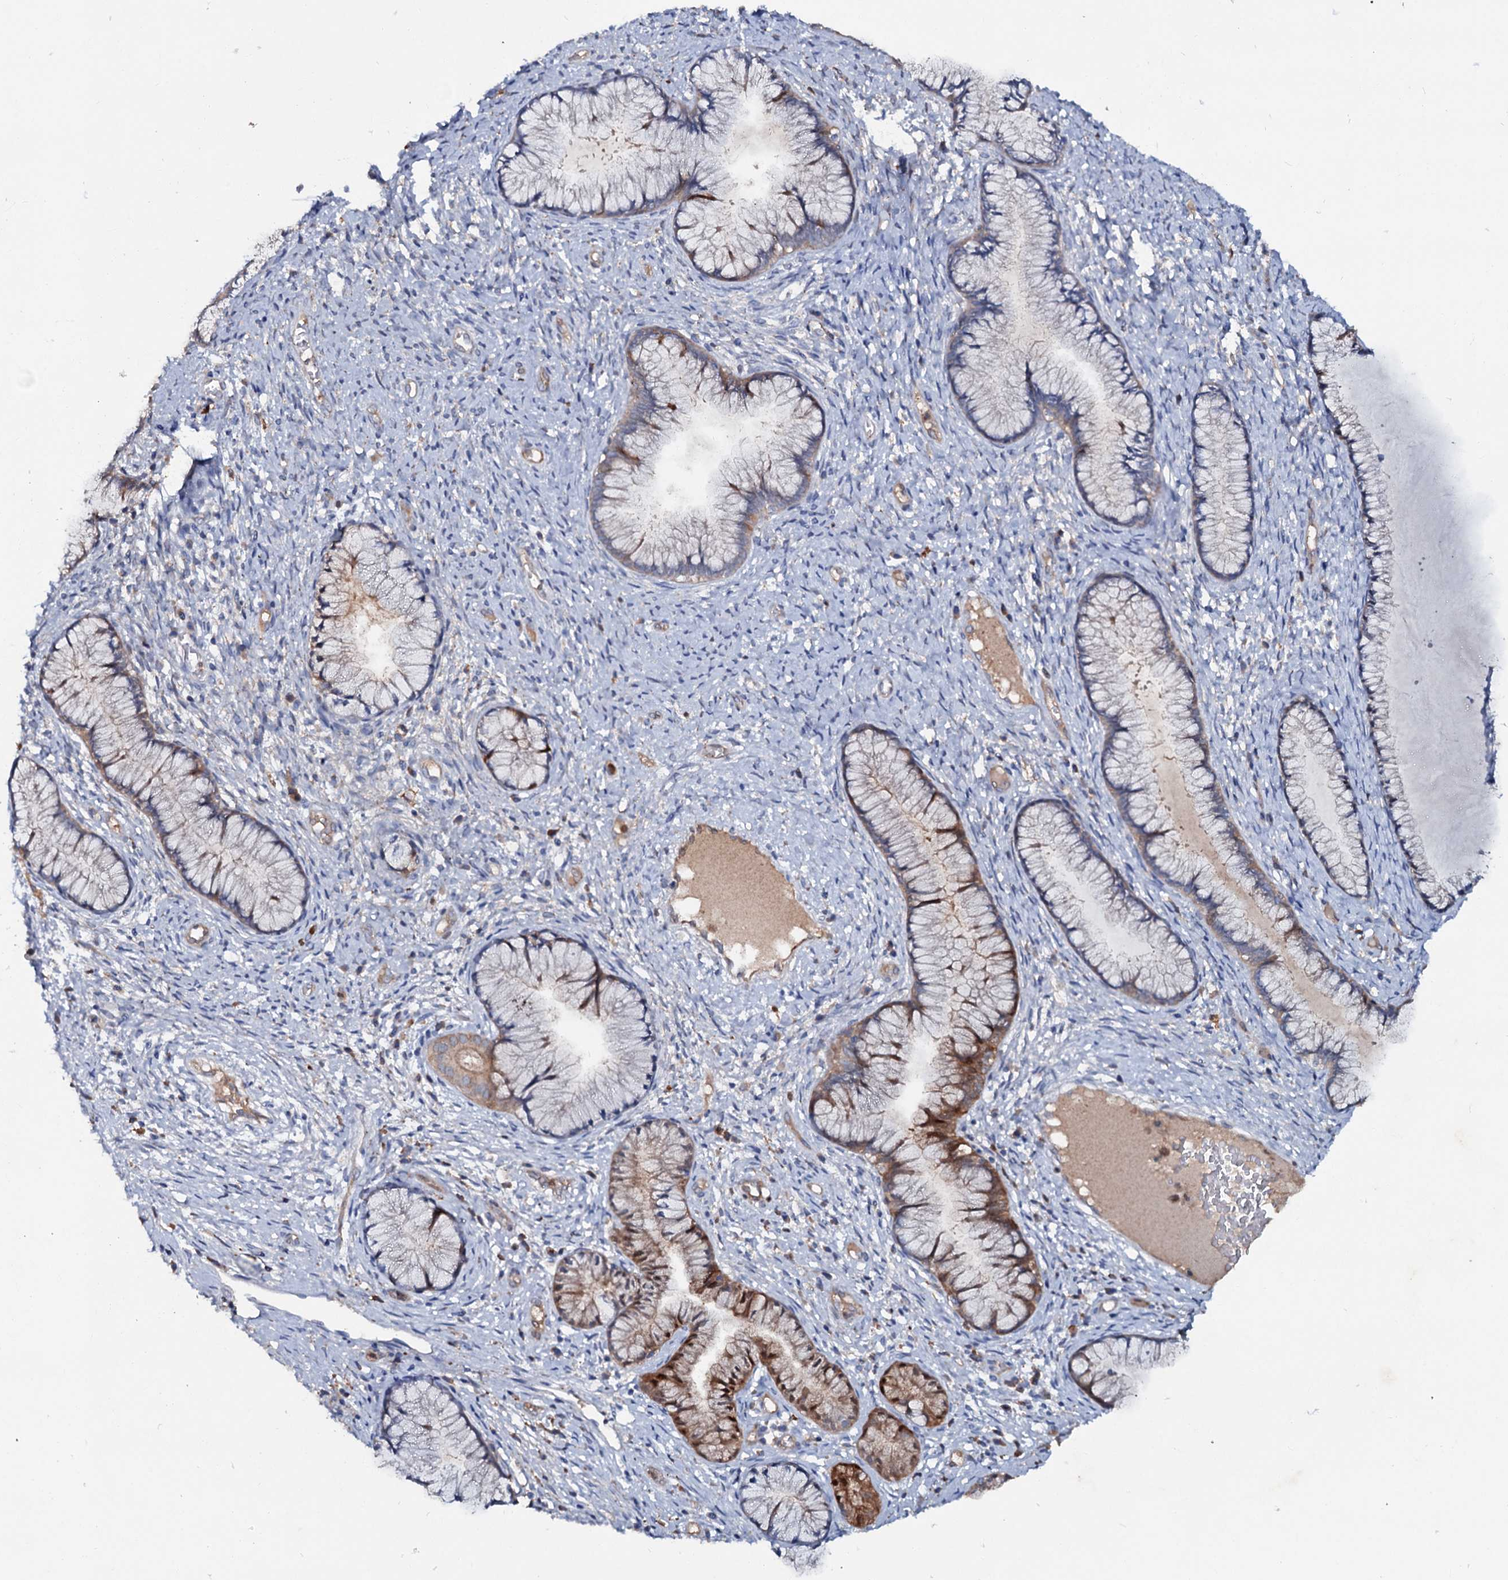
{"staining": {"intensity": "moderate", "quantity": "25%-75%", "location": "cytoplasmic/membranous,nuclear"}, "tissue": "cervix", "cell_type": "Glandular cells", "image_type": "normal", "snomed": [{"axis": "morphology", "description": "Normal tissue, NOS"}, {"axis": "topography", "description": "Cervix"}], "caption": "Cervix stained with immunohistochemistry reveals moderate cytoplasmic/membranous,nuclear staining in approximately 25%-75% of glandular cells.", "gene": "IL17RD", "patient": {"sex": "female", "age": 42}}